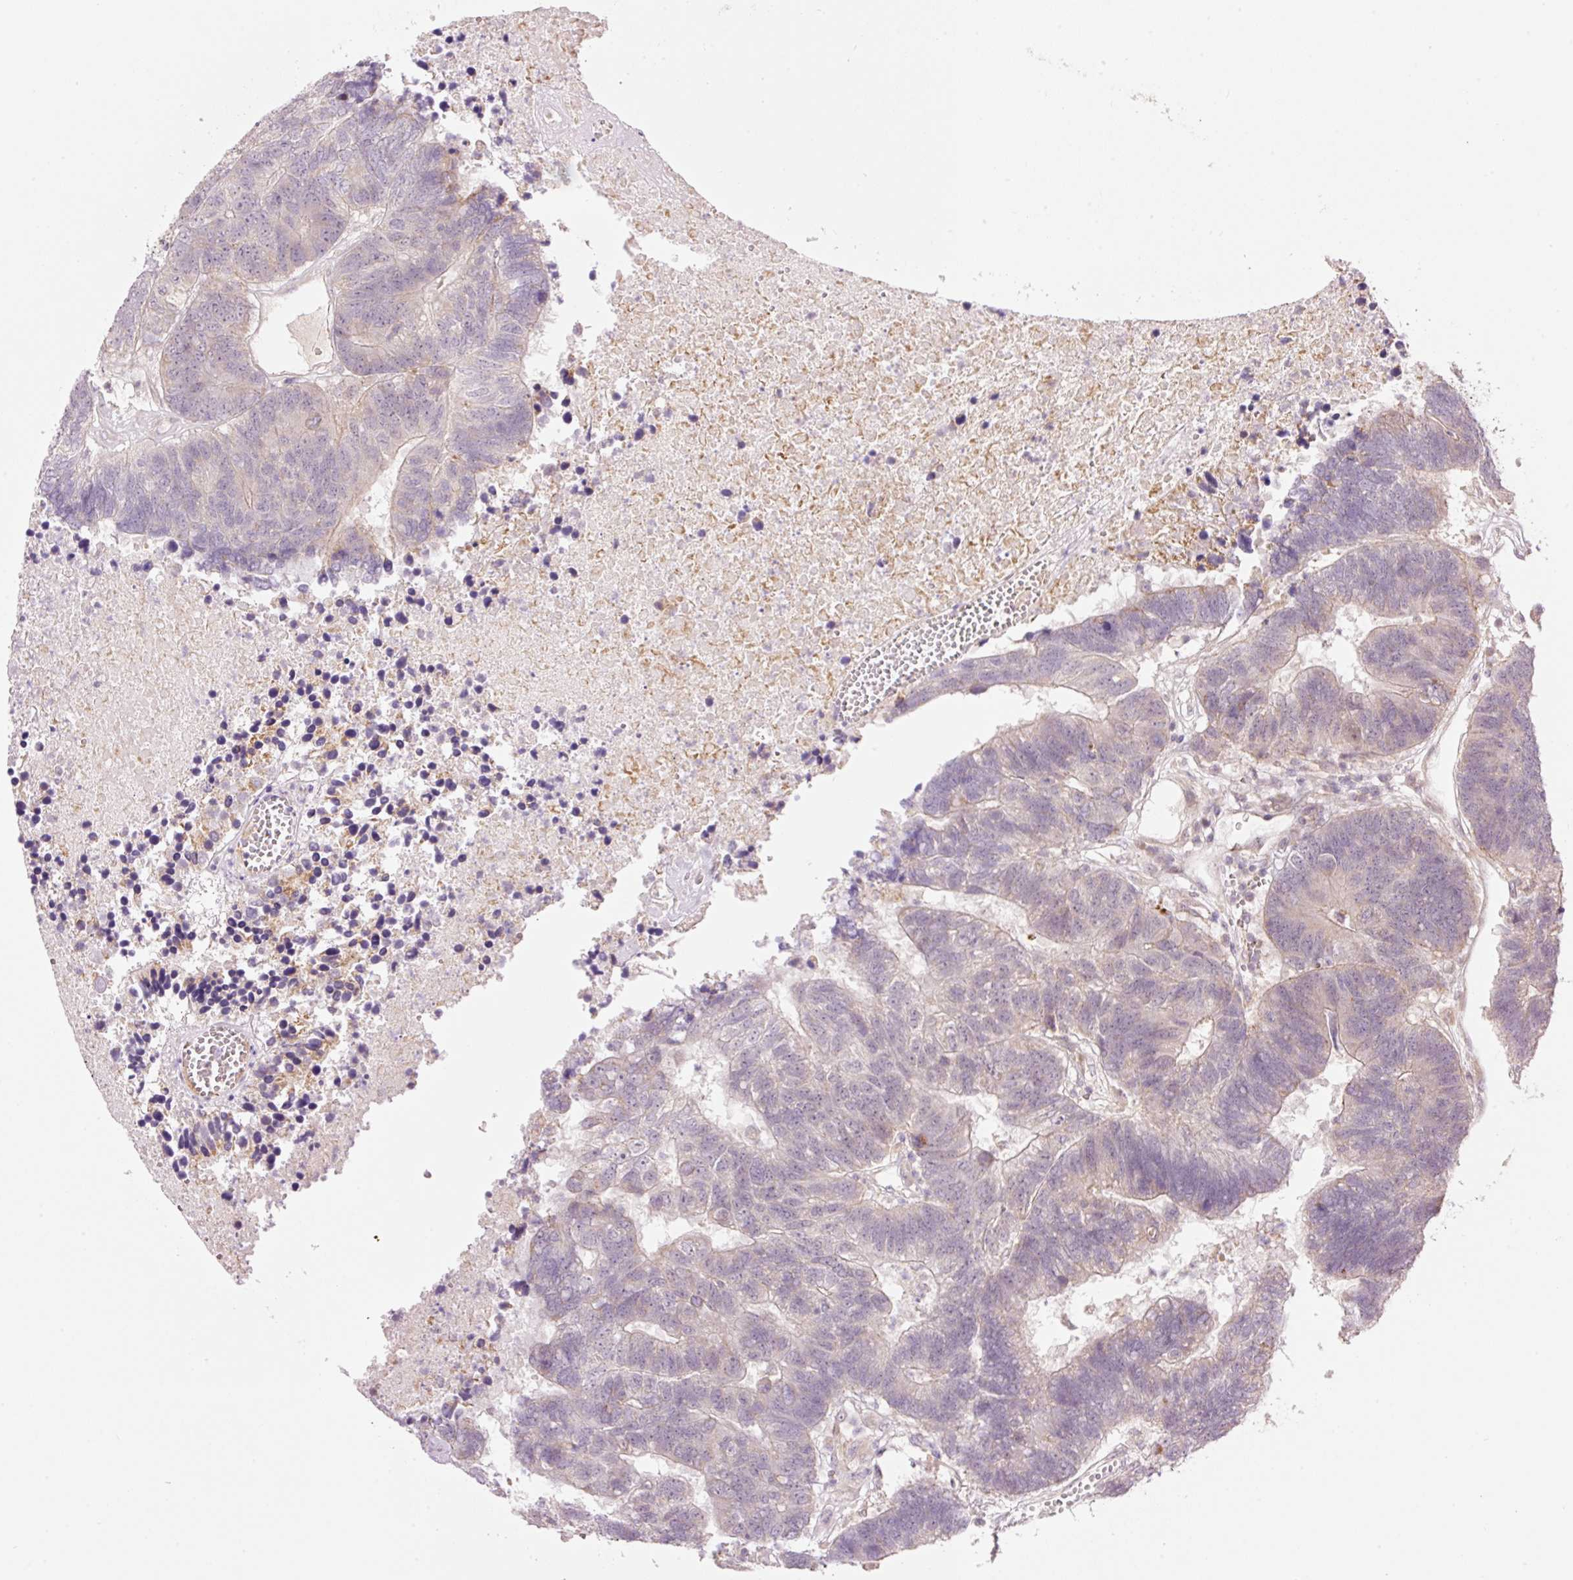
{"staining": {"intensity": "weak", "quantity": "<25%", "location": "cytoplasmic/membranous"}, "tissue": "colorectal cancer", "cell_type": "Tumor cells", "image_type": "cancer", "snomed": [{"axis": "morphology", "description": "Adenocarcinoma, NOS"}, {"axis": "topography", "description": "Colon"}], "caption": "DAB immunohistochemical staining of colorectal adenocarcinoma shows no significant expression in tumor cells. (Immunohistochemistry, brightfield microscopy, high magnification).", "gene": "SLC29A3", "patient": {"sex": "female", "age": 48}}